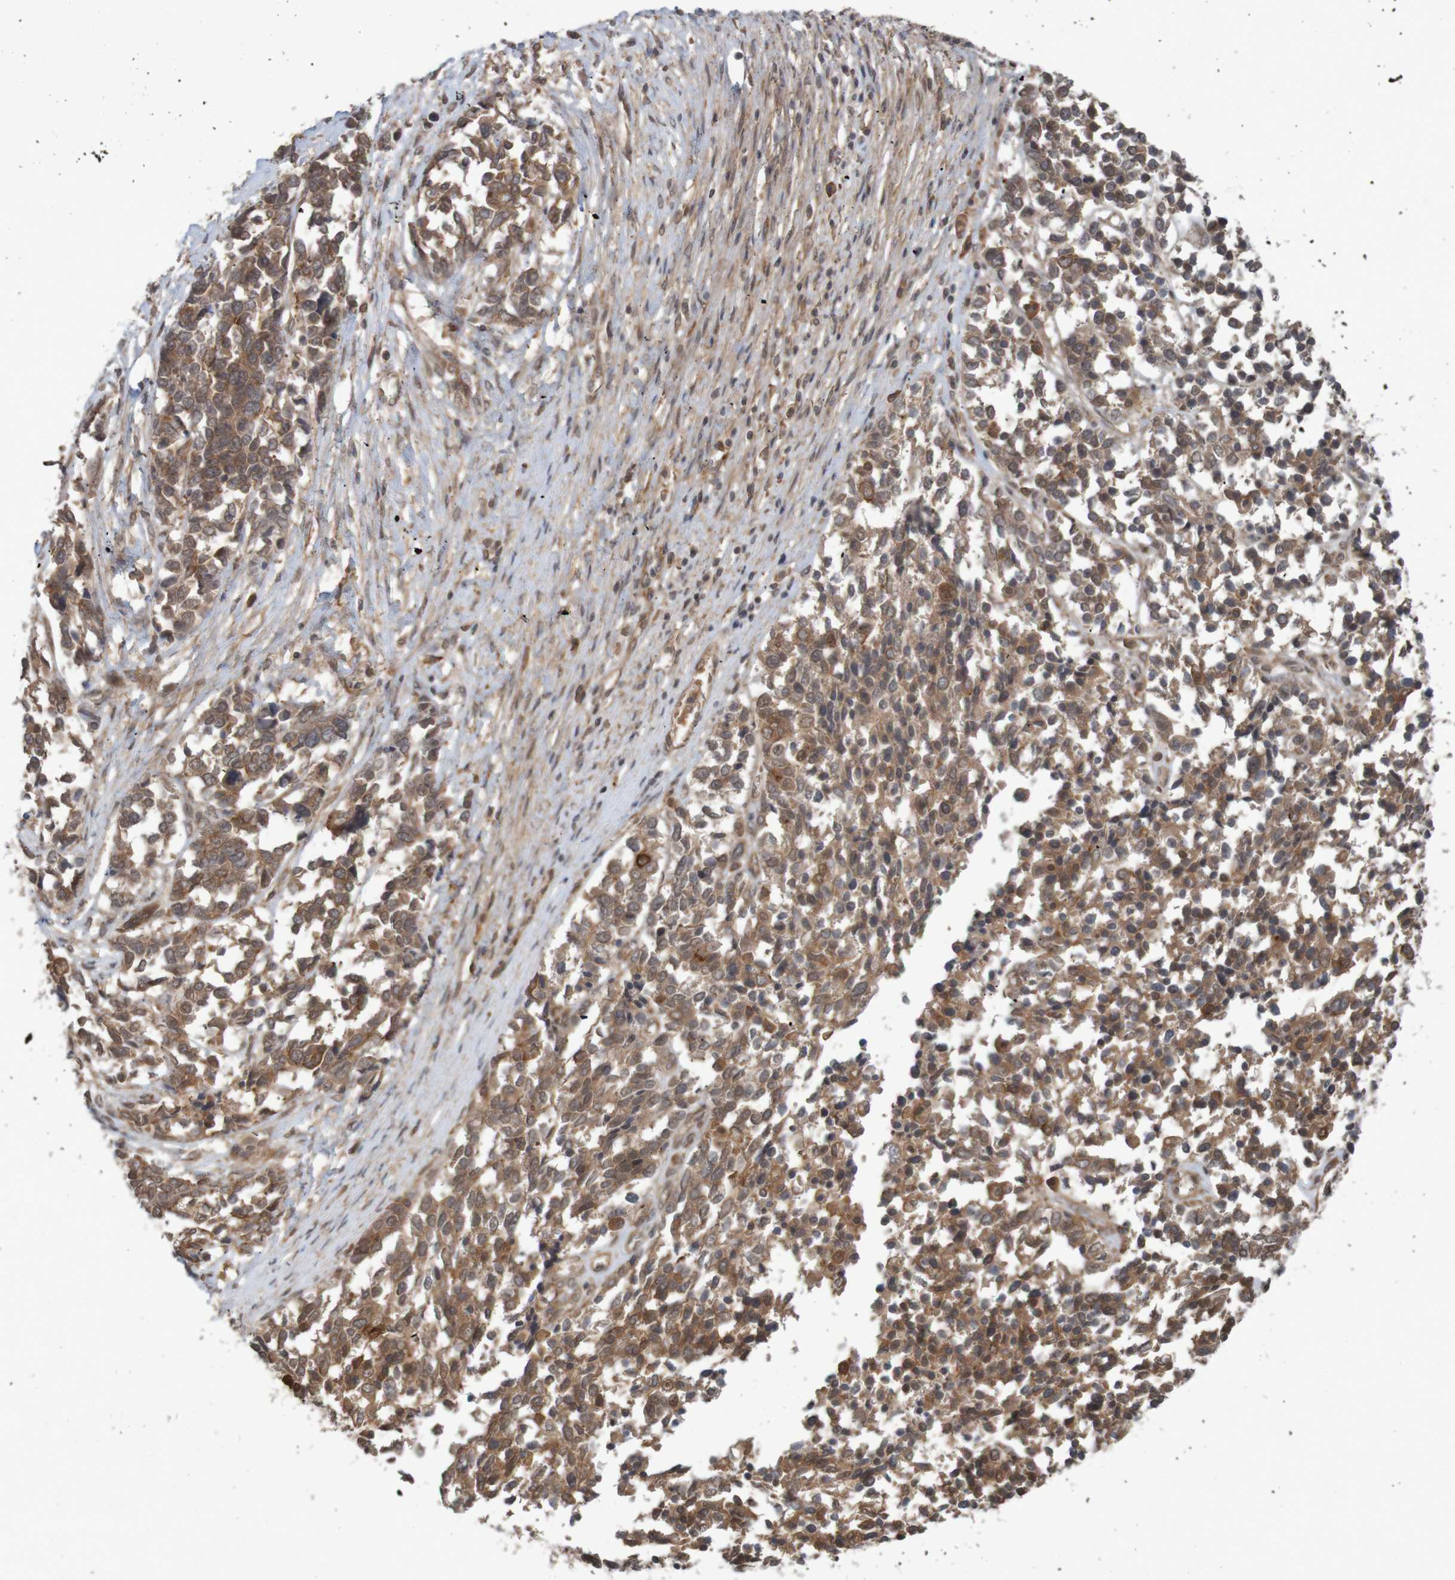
{"staining": {"intensity": "moderate", "quantity": ">75%", "location": "cytoplasmic/membranous"}, "tissue": "ovarian cancer", "cell_type": "Tumor cells", "image_type": "cancer", "snomed": [{"axis": "morphology", "description": "Cystadenocarcinoma, serous, NOS"}, {"axis": "topography", "description": "Ovary"}], "caption": "Immunohistochemistry (IHC) photomicrograph of neoplastic tissue: ovarian serous cystadenocarcinoma stained using IHC displays medium levels of moderate protein expression localized specifically in the cytoplasmic/membranous of tumor cells, appearing as a cytoplasmic/membranous brown color.", "gene": "ARHGEF11", "patient": {"sex": "female", "age": 44}}